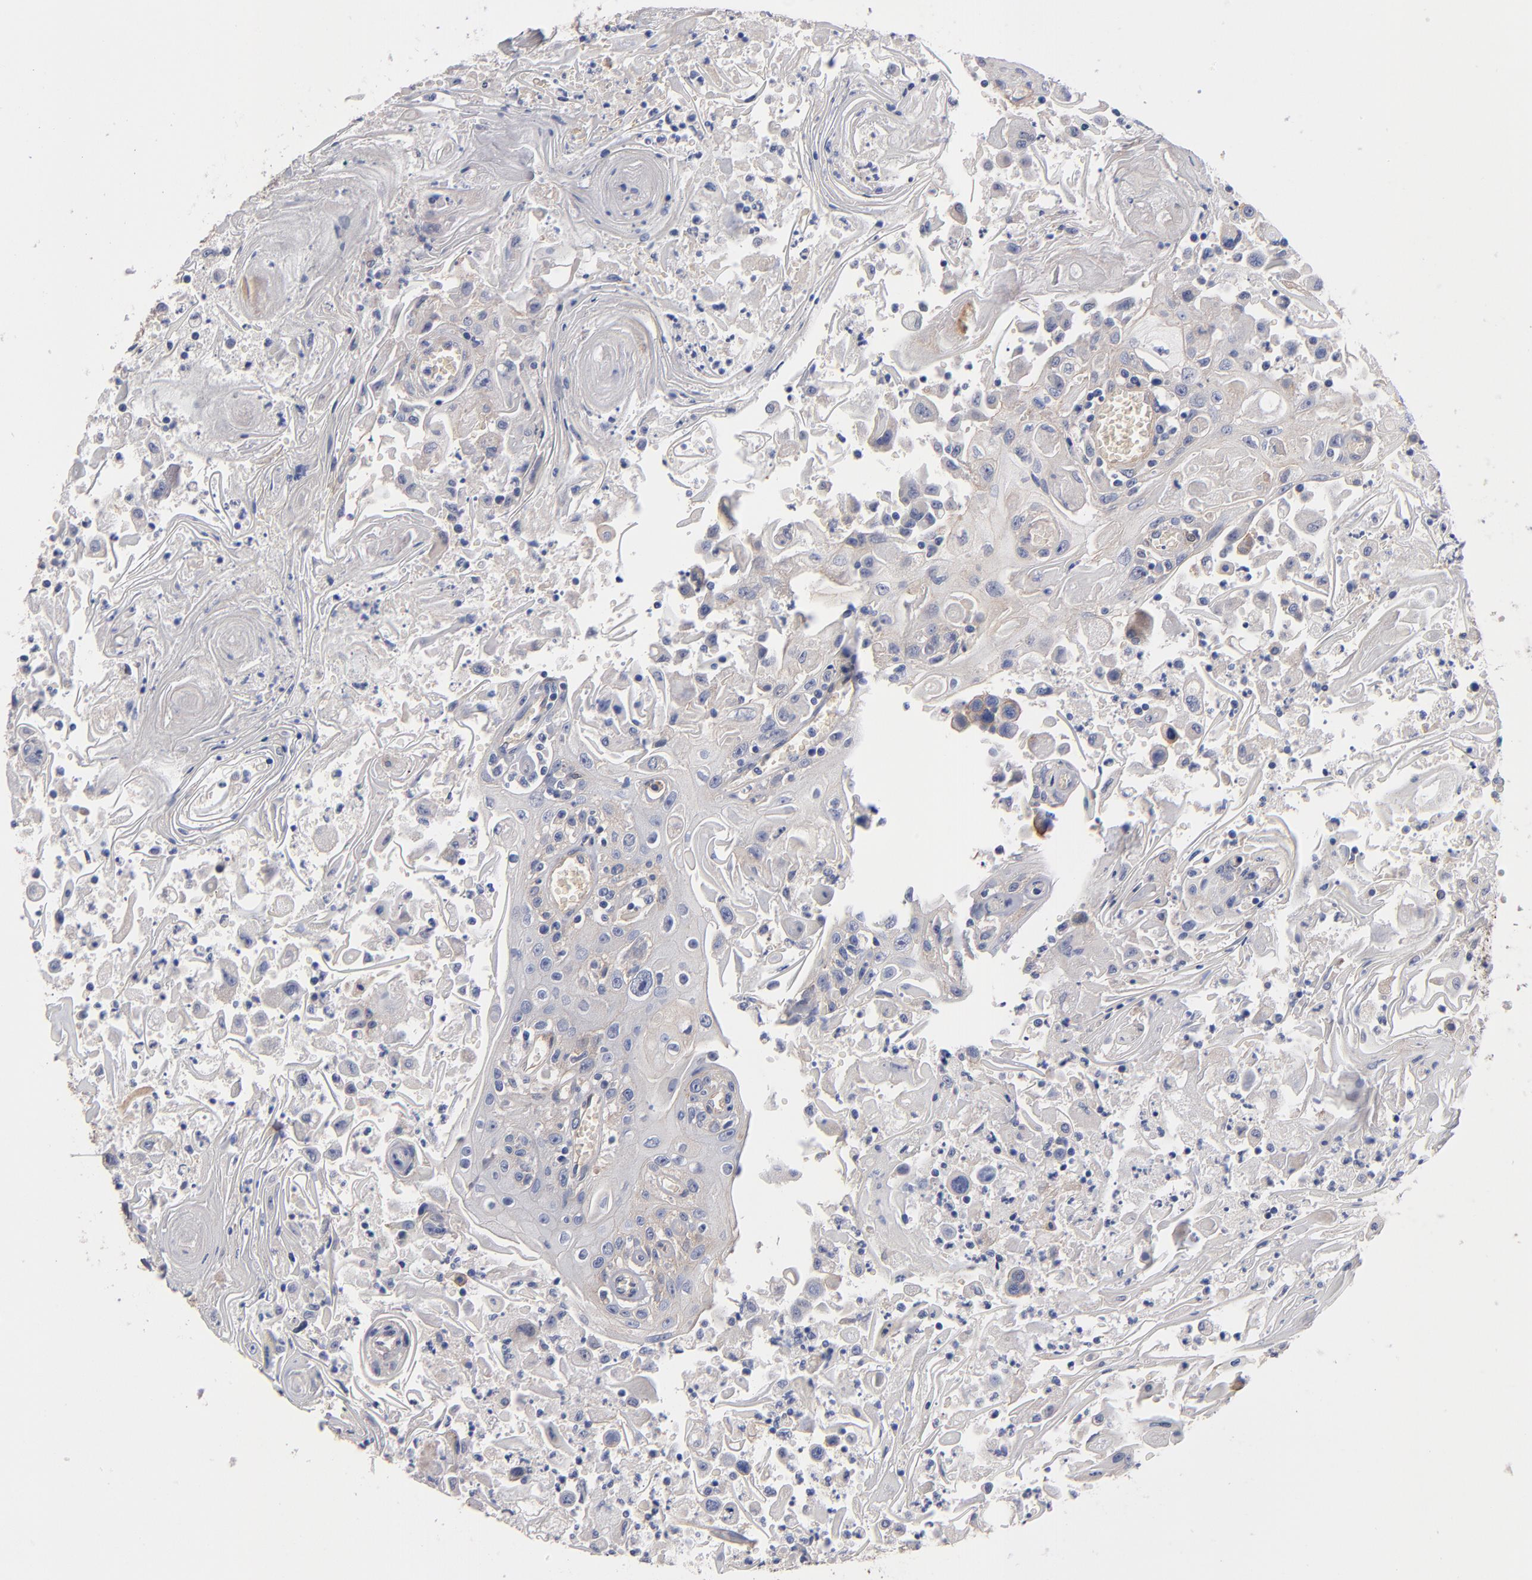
{"staining": {"intensity": "weak", "quantity": "<25%", "location": "cytoplasmic/membranous"}, "tissue": "head and neck cancer", "cell_type": "Tumor cells", "image_type": "cancer", "snomed": [{"axis": "morphology", "description": "Squamous cell carcinoma, NOS"}, {"axis": "topography", "description": "Oral tissue"}, {"axis": "topography", "description": "Head-Neck"}], "caption": "Human squamous cell carcinoma (head and neck) stained for a protein using IHC shows no expression in tumor cells.", "gene": "PLSCR4", "patient": {"sex": "female", "age": 76}}